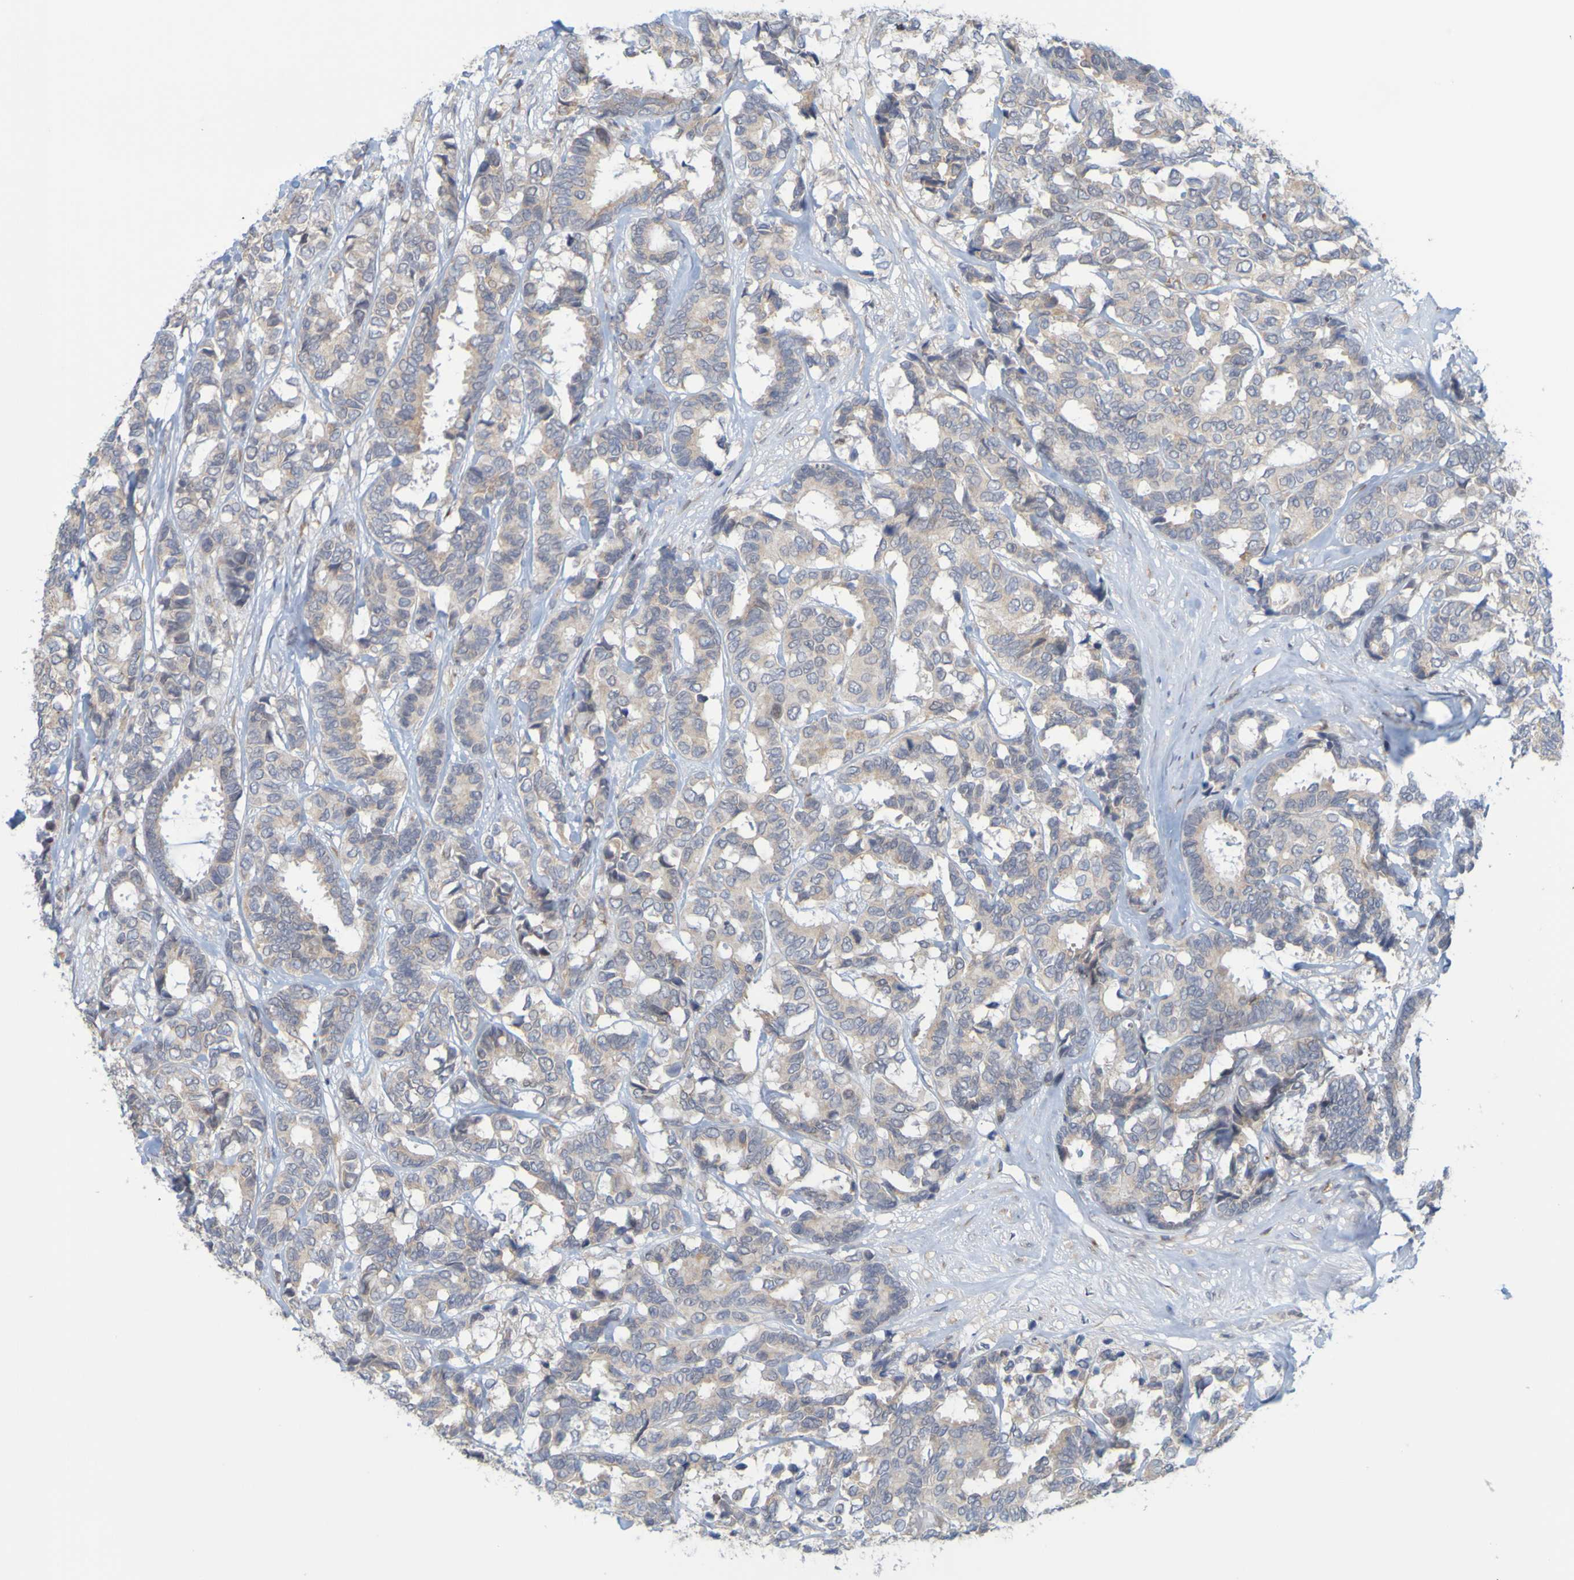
{"staining": {"intensity": "weak", "quantity": ">75%", "location": "cytoplasmic/membranous"}, "tissue": "breast cancer", "cell_type": "Tumor cells", "image_type": "cancer", "snomed": [{"axis": "morphology", "description": "Duct carcinoma"}, {"axis": "topography", "description": "Breast"}], "caption": "Breast cancer (infiltrating ductal carcinoma) stained with immunohistochemistry displays weak cytoplasmic/membranous staining in about >75% of tumor cells.", "gene": "MOGS", "patient": {"sex": "female", "age": 87}}